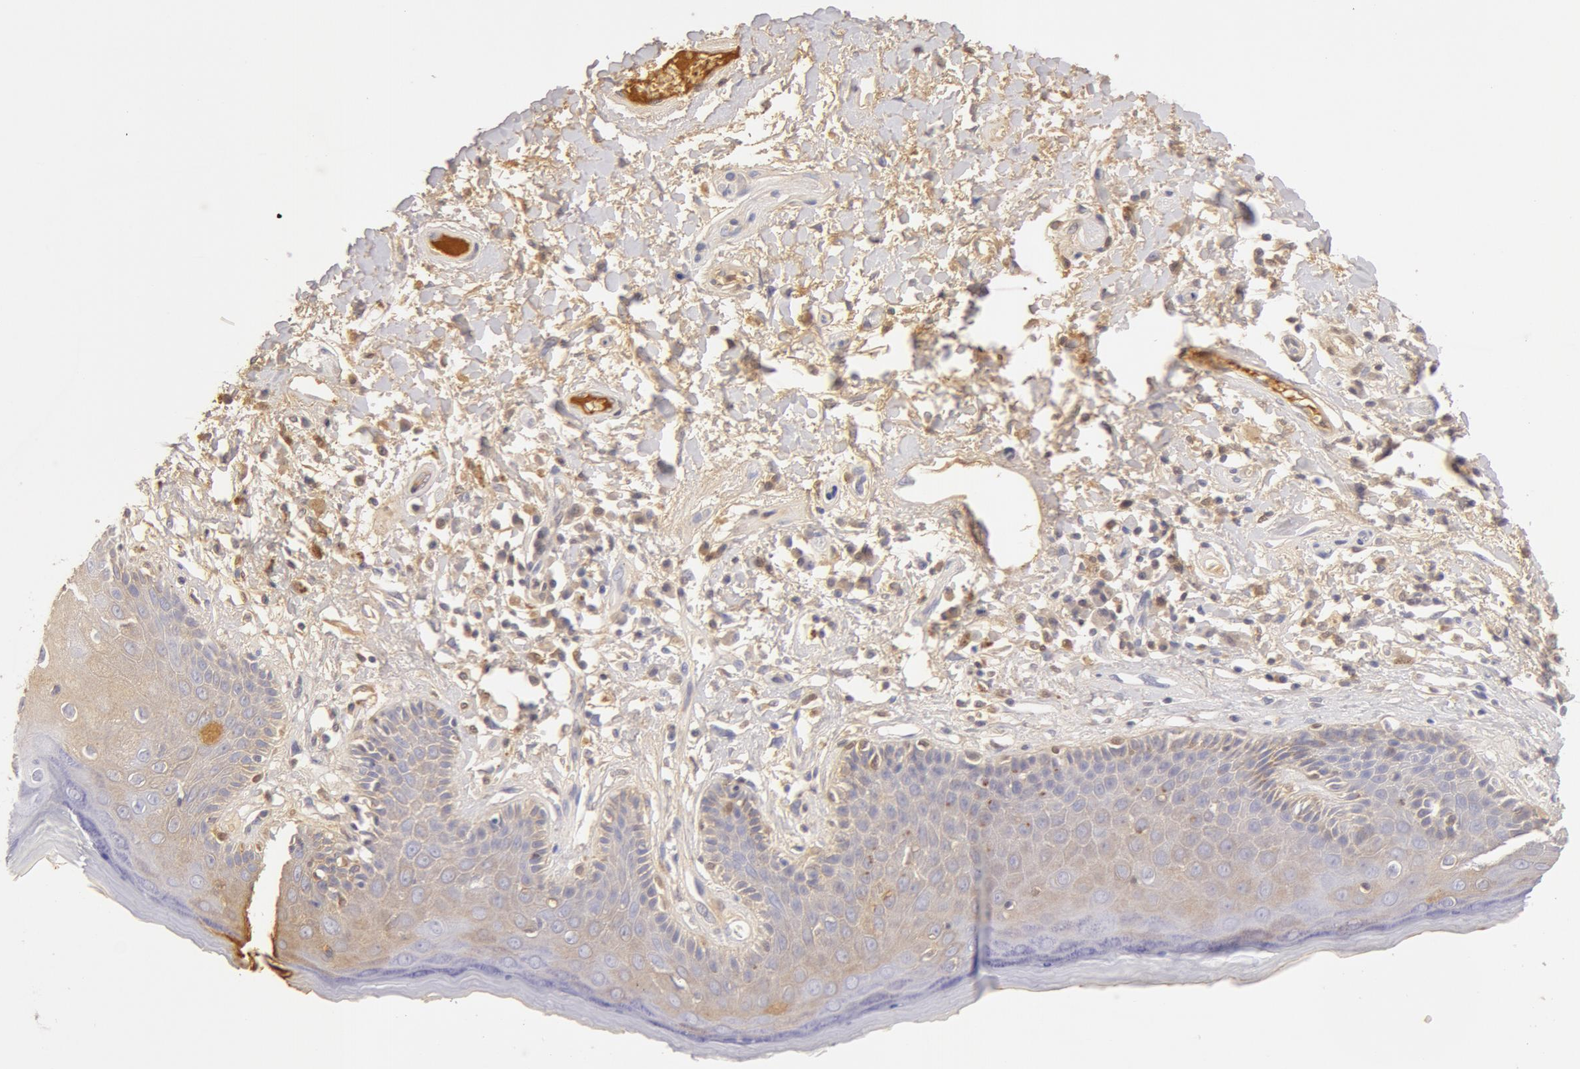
{"staining": {"intensity": "negative", "quantity": "none", "location": "none"}, "tissue": "skin", "cell_type": "Epidermal cells", "image_type": "normal", "snomed": [{"axis": "morphology", "description": "Normal tissue, NOS"}, {"axis": "topography", "description": "Skin"}, {"axis": "topography", "description": "Anal"}], "caption": "There is no significant positivity in epidermal cells of skin. The staining is performed using DAB brown chromogen with nuclei counter-stained in using hematoxylin.", "gene": "AHSG", "patient": {"sex": "male", "age": 61}}